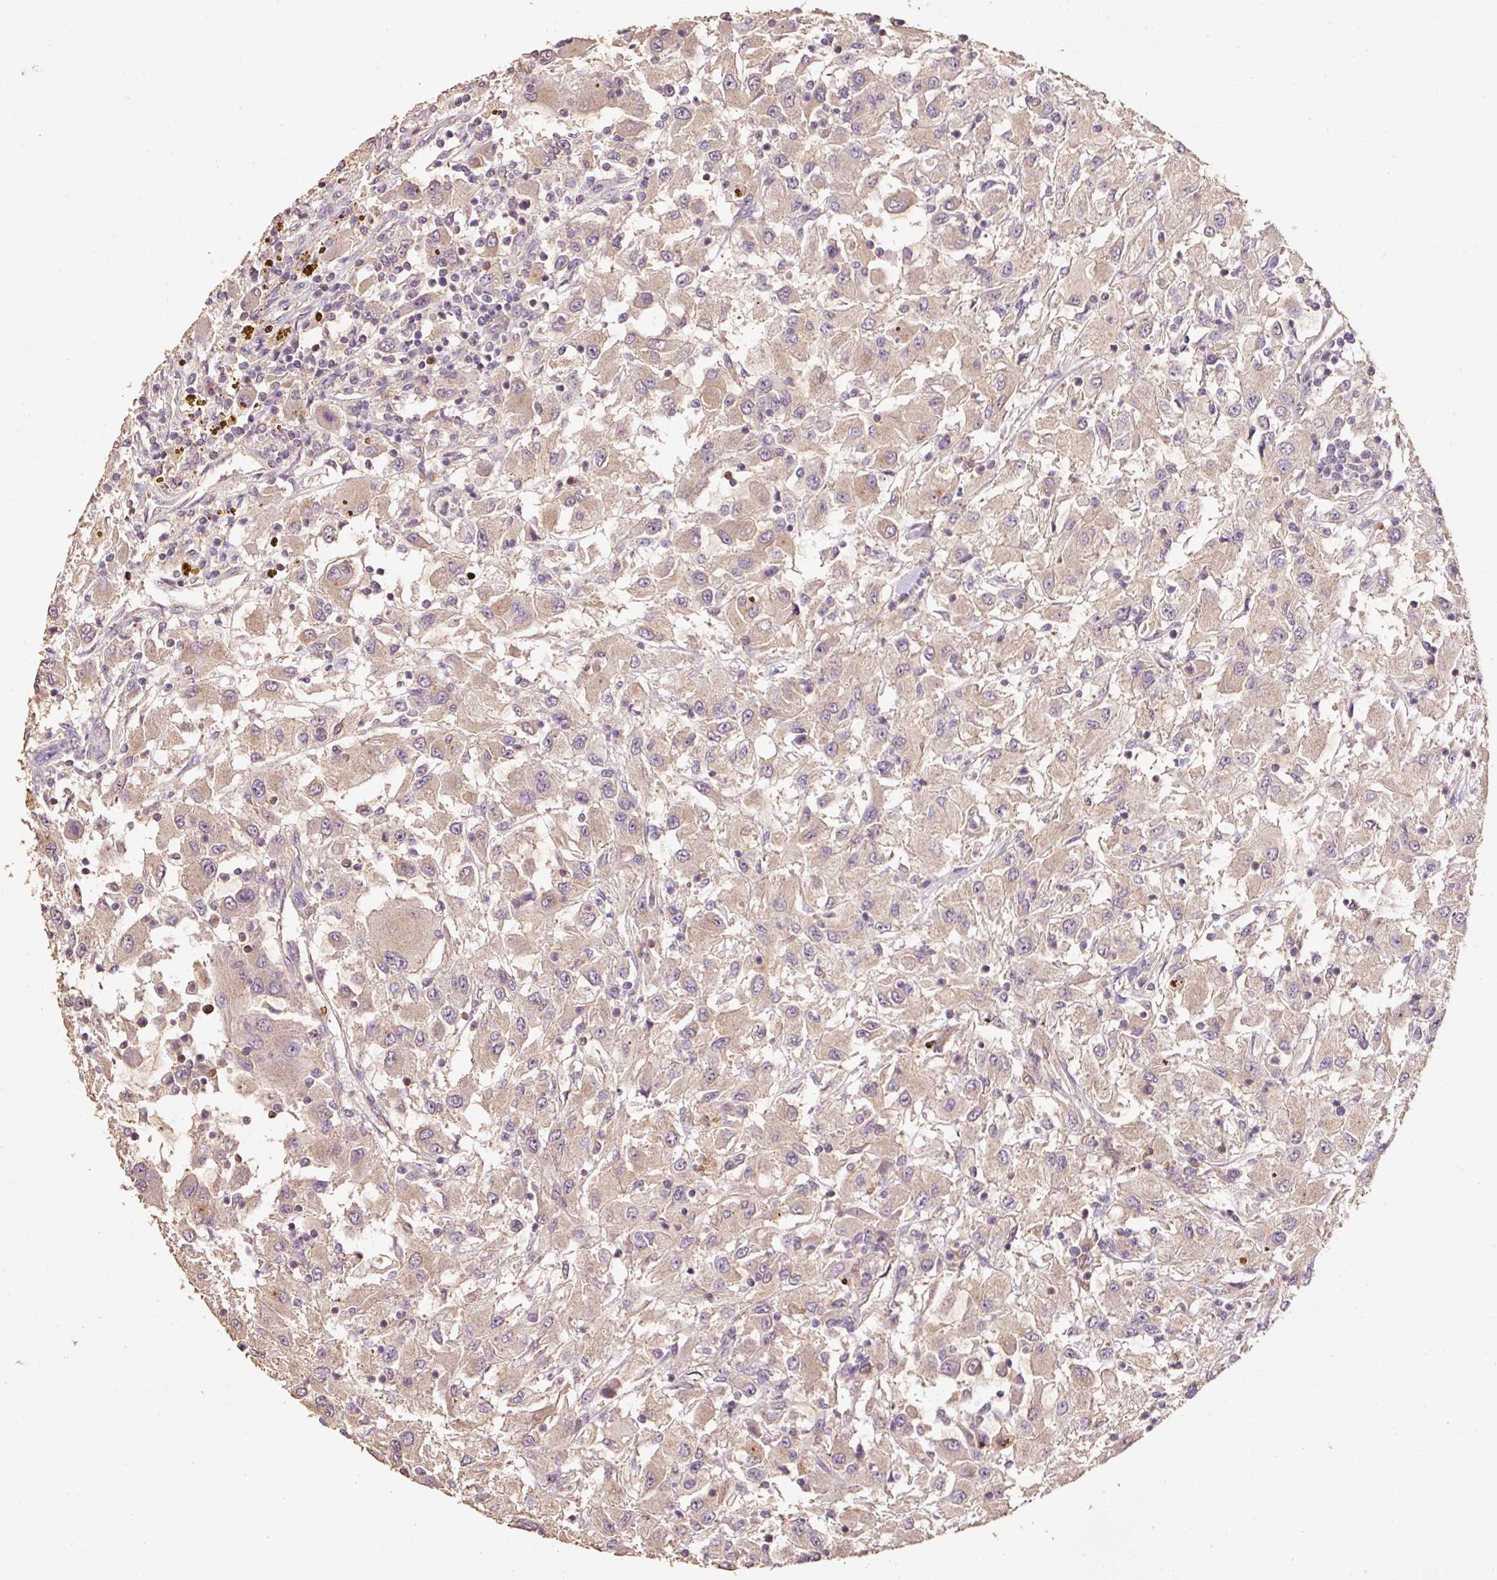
{"staining": {"intensity": "weak", "quantity": ">75%", "location": "cytoplasmic/membranous"}, "tissue": "renal cancer", "cell_type": "Tumor cells", "image_type": "cancer", "snomed": [{"axis": "morphology", "description": "Adenocarcinoma, NOS"}, {"axis": "topography", "description": "Kidney"}], "caption": "Brown immunohistochemical staining in human renal adenocarcinoma demonstrates weak cytoplasmic/membranous positivity in approximately >75% of tumor cells. Nuclei are stained in blue.", "gene": "HERC2", "patient": {"sex": "female", "age": 67}}